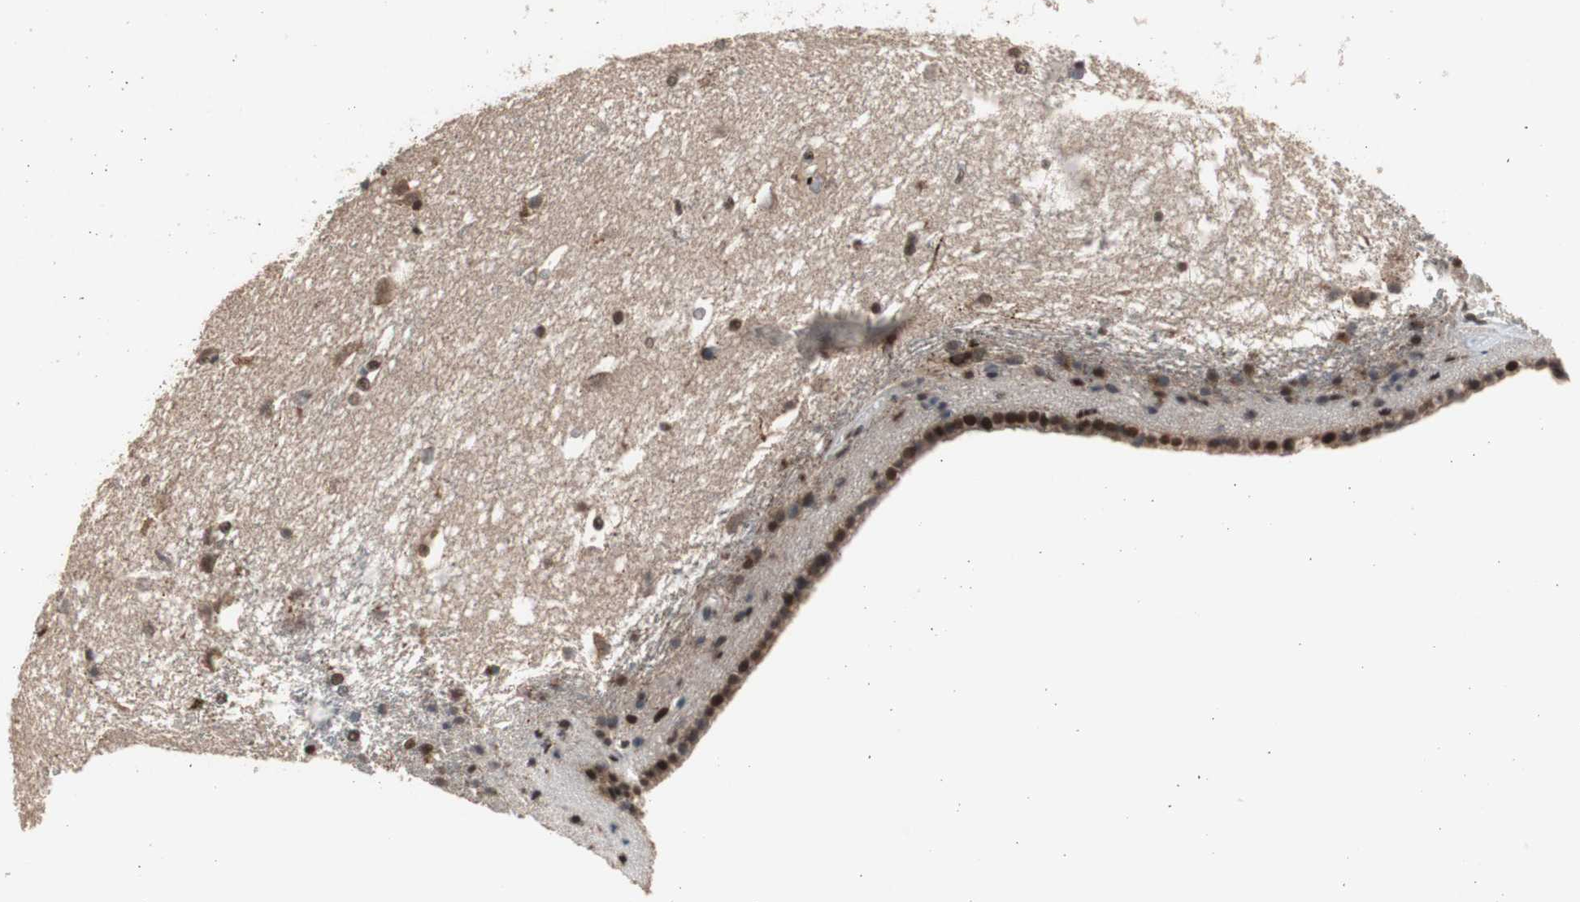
{"staining": {"intensity": "strong", "quantity": ">75%", "location": "nuclear"}, "tissue": "caudate", "cell_type": "Glial cells", "image_type": "normal", "snomed": [{"axis": "morphology", "description": "Normal tissue, NOS"}, {"axis": "topography", "description": "Lateral ventricle wall"}], "caption": "A high amount of strong nuclear expression is appreciated in about >75% of glial cells in benign caudate. The protein of interest is shown in brown color, while the nuclei are stained blue.", "gene": "RPA1", "patient": {"sex": "female", "age": 19}}